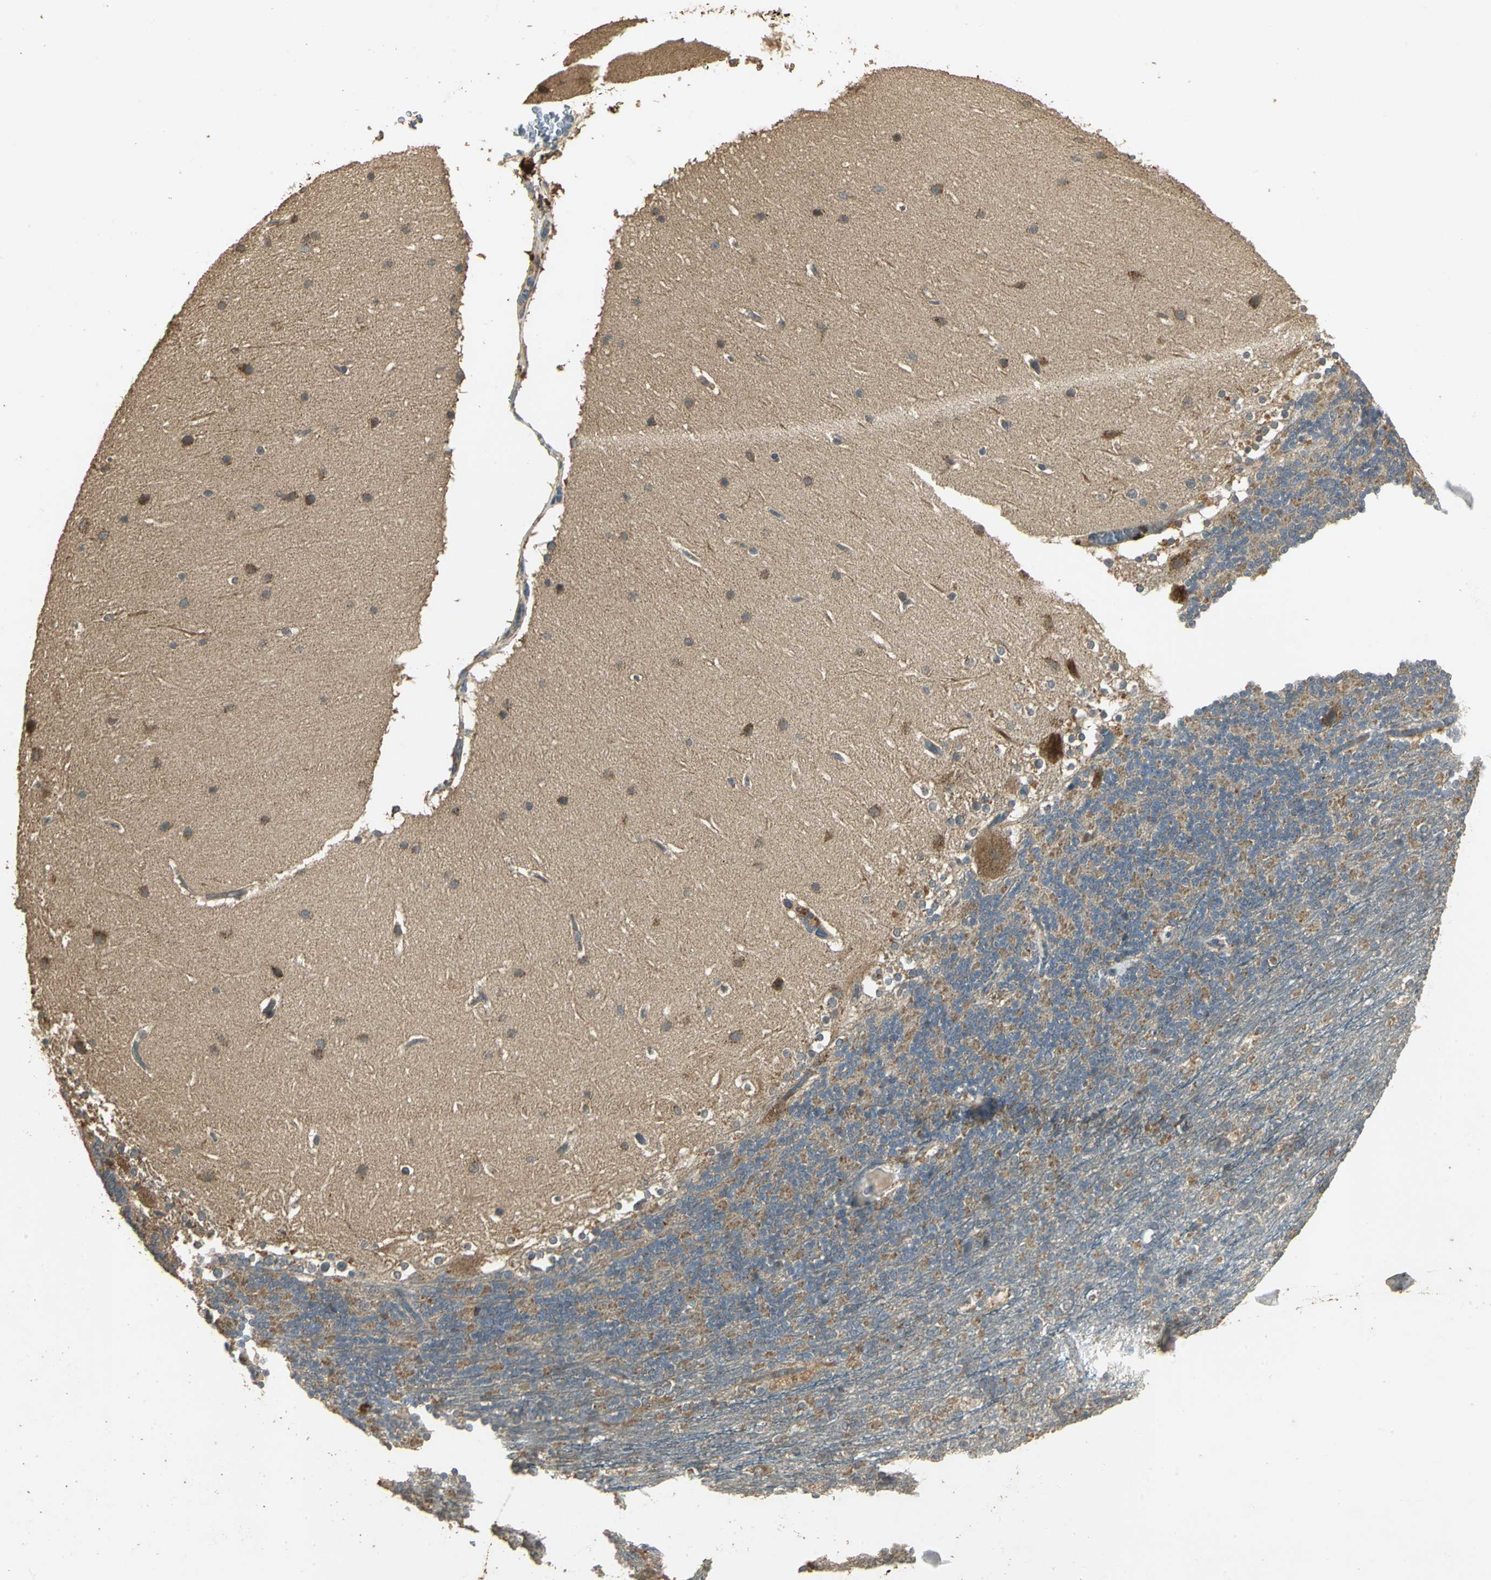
{"staining": {"intensity": "strong", "quantity": "25%-75%", "location": "cytoplasmic/membranous"}, "tissue": "cerebellum", "cell_type": "Cells in granular layer", "image_type": "normal", "snomed": [{"axis": "morphology", "description": "Normal tissue, NOS"}, {"axis": "topography", "description": "Cerebellum"}], "caption": "Strong cytoplasmic/membranous staining for a protein is appreciated in approximately 25%-75% of cells in granular layer of normal cerebellum using immunohistochemistry.", "gene": "KANK1", "patient": {"sex": "female", "age": 19}}